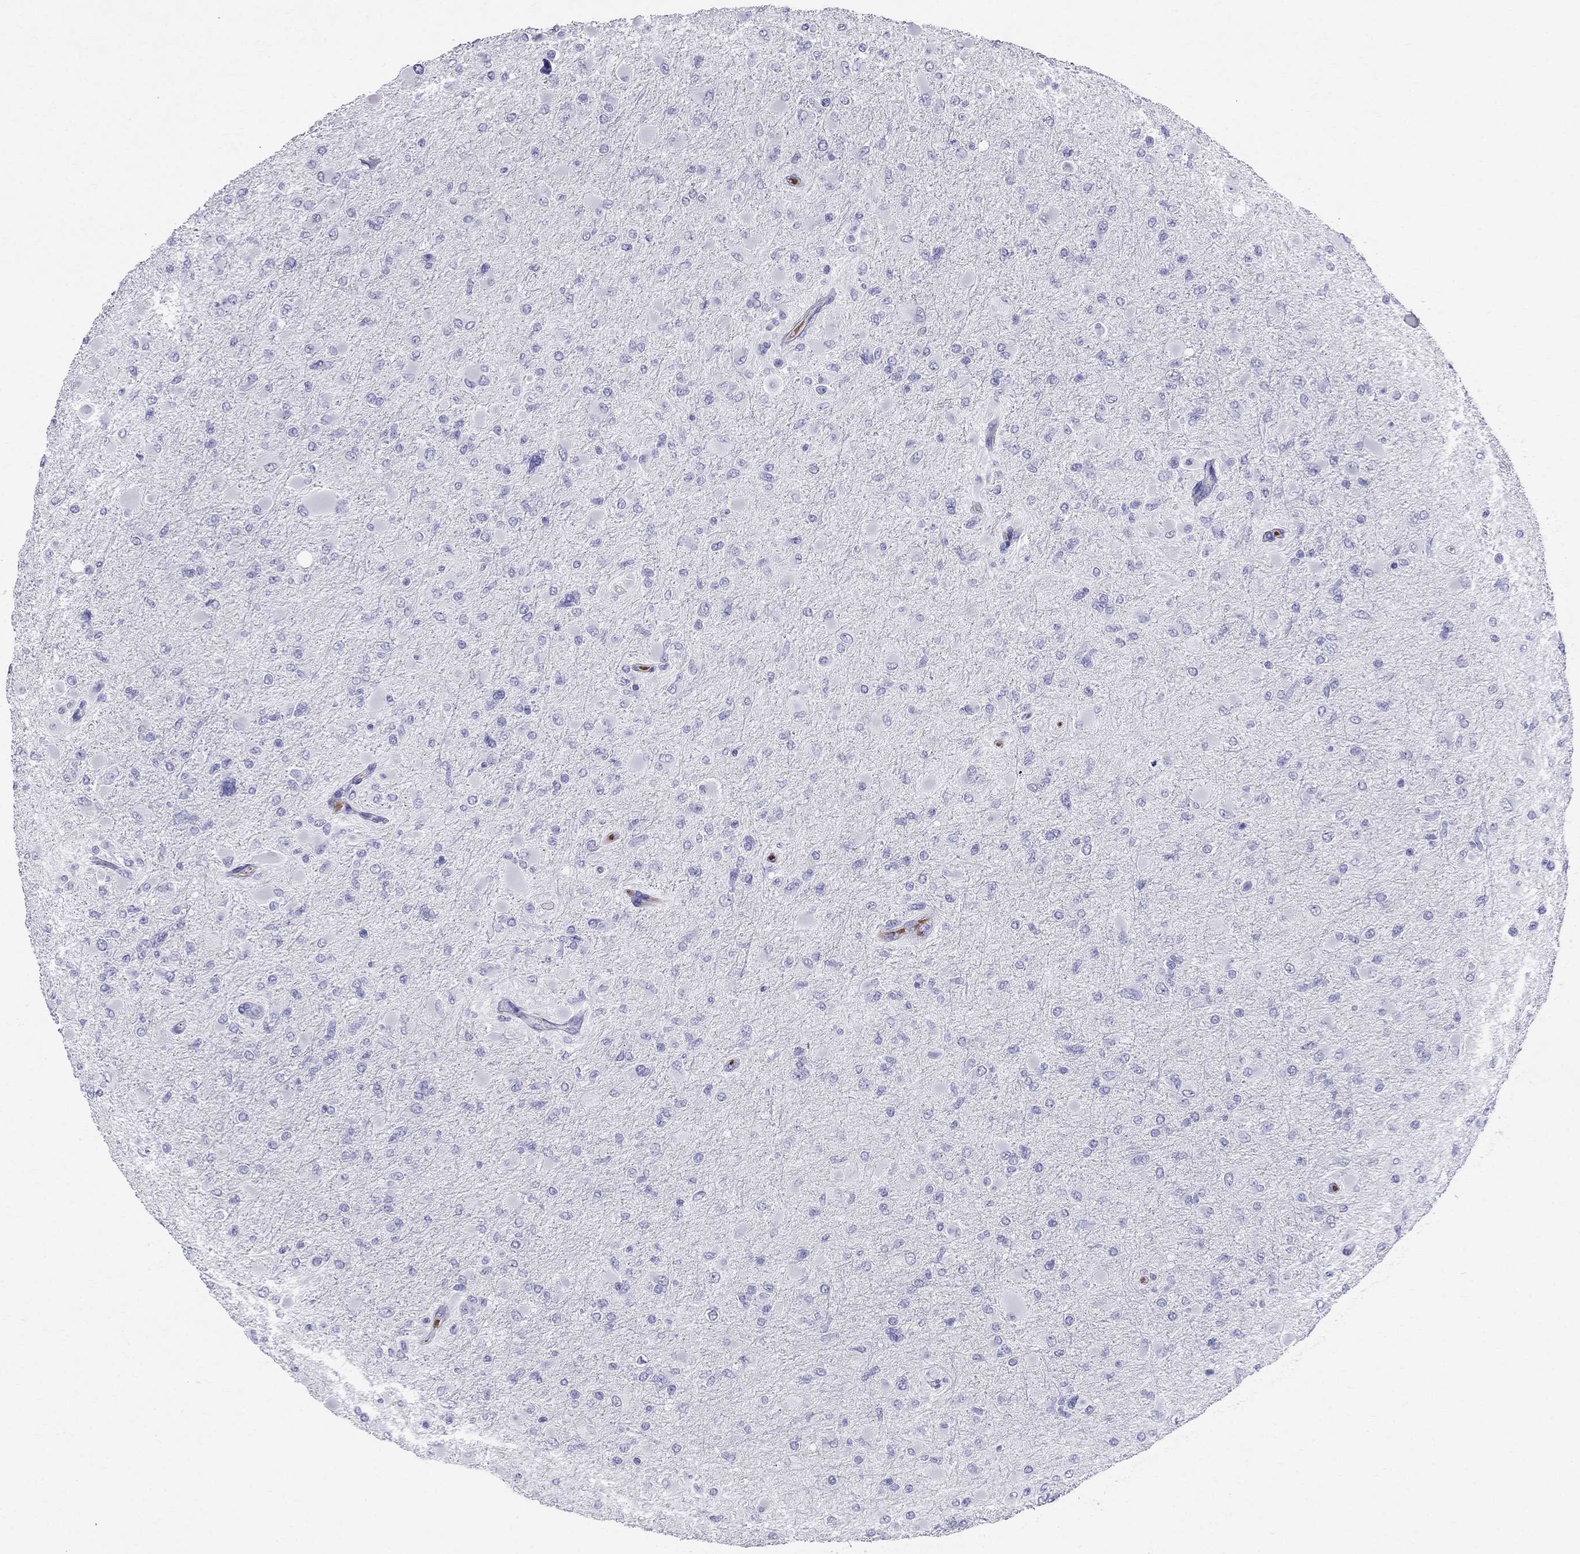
{"staining": {"intensity": "negative", "quantity": "none", "location": "none"}, "tissue": "glioma", "cell_type": "Tumor cells", "image_type": "cancer", "snomed": [{"axis": "morphology", "description": "Glioma, malignant, High grade"}, {"axis": "topography", "description": "Cerebral cortex"}], "caption": "IHC photomicrograph of neoplastic tissue: malignant high-grade glioma stained with DAB (3,3'-diaminobenzidine) displays no significant protein positivity in tumor cells.", "gene": "DNAAF6", "patient": {"sex": "female", "age": 36}}